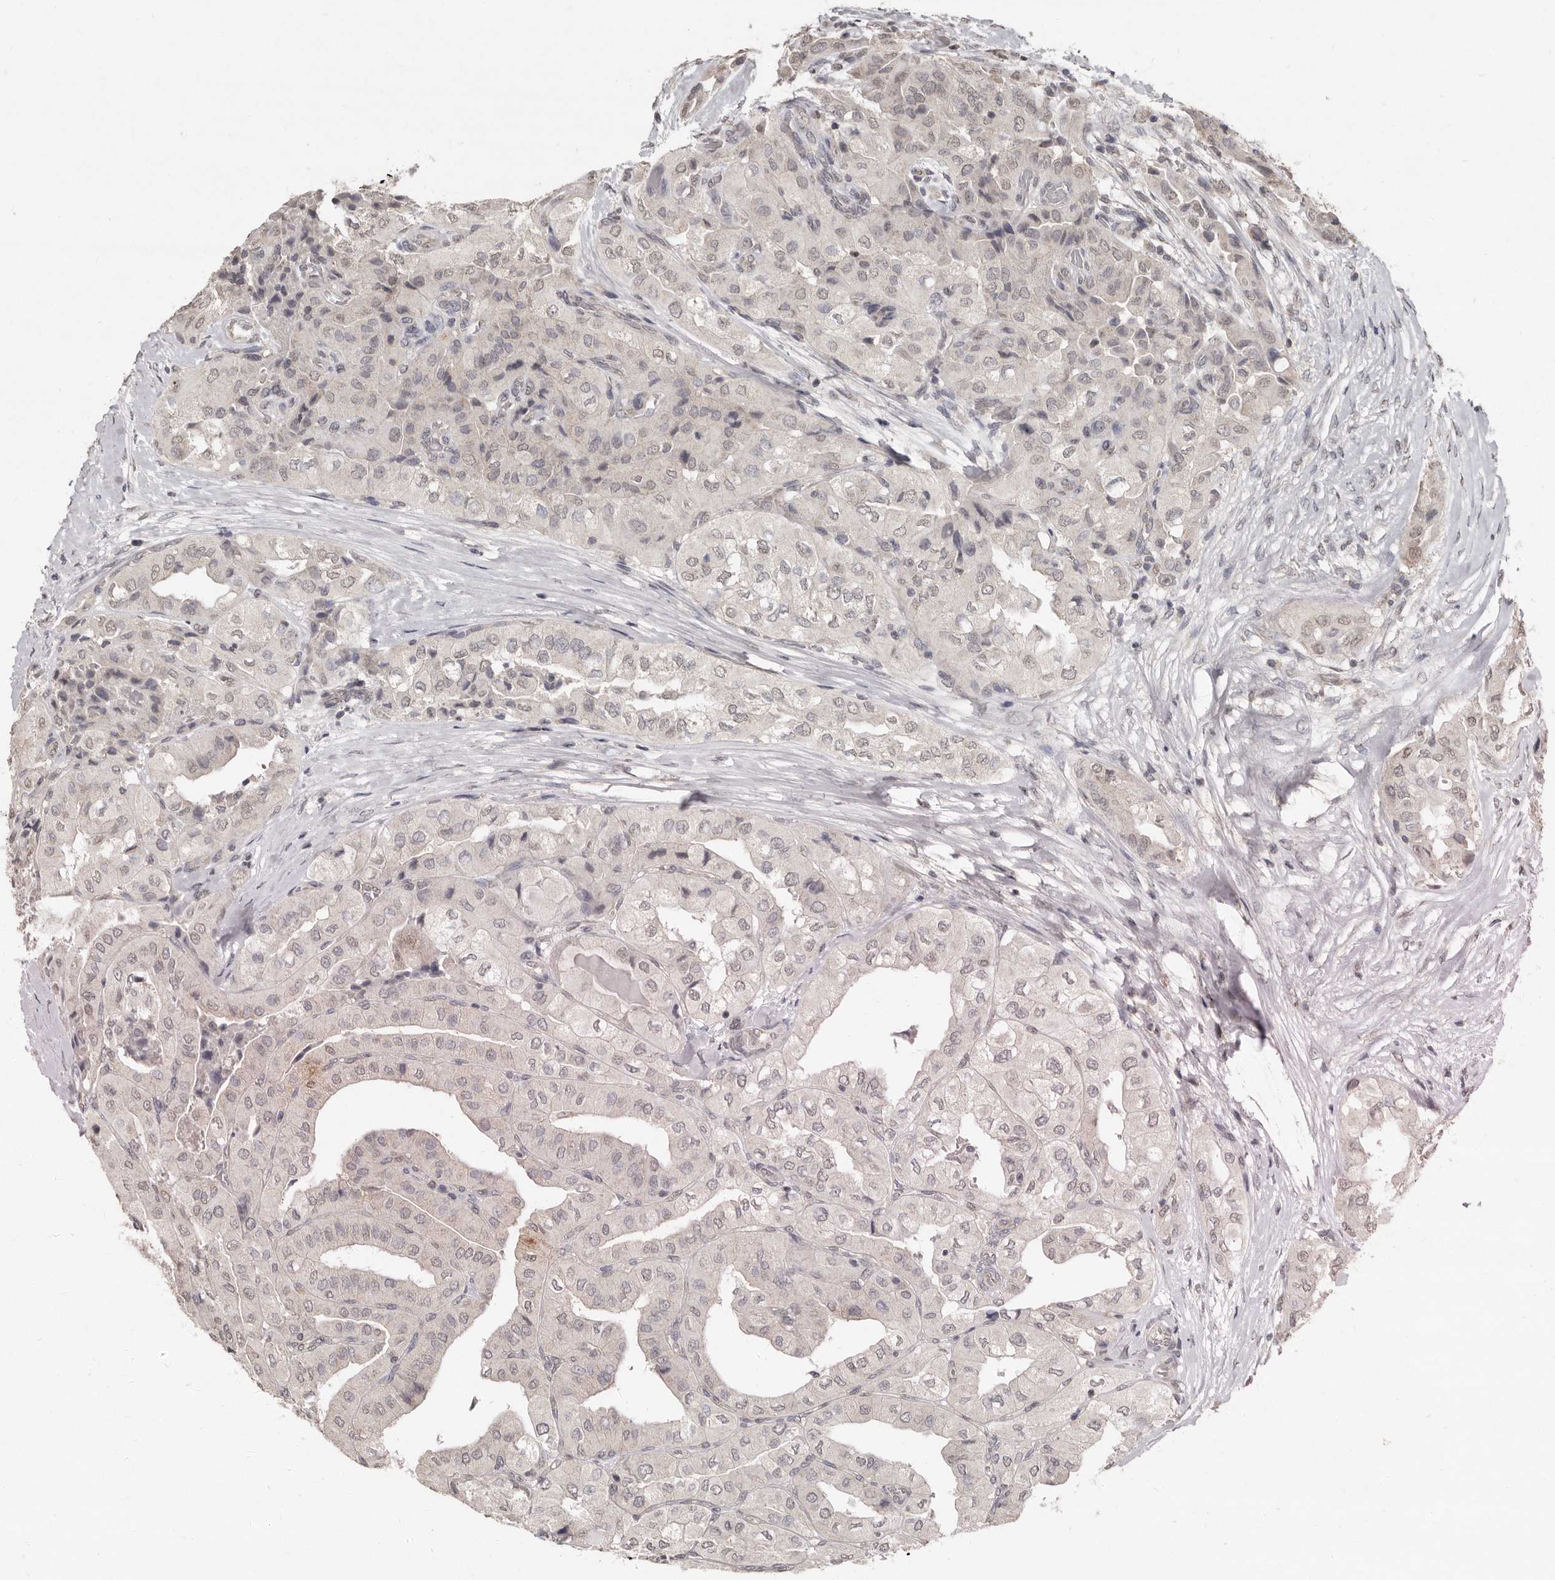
{"staining": {"intensity": "weak", "quantity": ">75%", "location": "nuclear"}, "tissue": "thyroid cancer", "cell_type": "Tumor cells", "image_type": "cancer", "snomed": [{"axis": "morphology", "description": "Papillary adenocarcinoma, NOS"}, {"axis": "topography", "description": "Thyroid gland"}], "caption": "Approximately >75% of tumor cells in human thyroid papillary adenocarcinoma reveal weak nuclear protein positivity as visualized by brown immunohistochemical staining.", "gene": "LINGO2", "patient": {"sex": "female", "age": 59}}